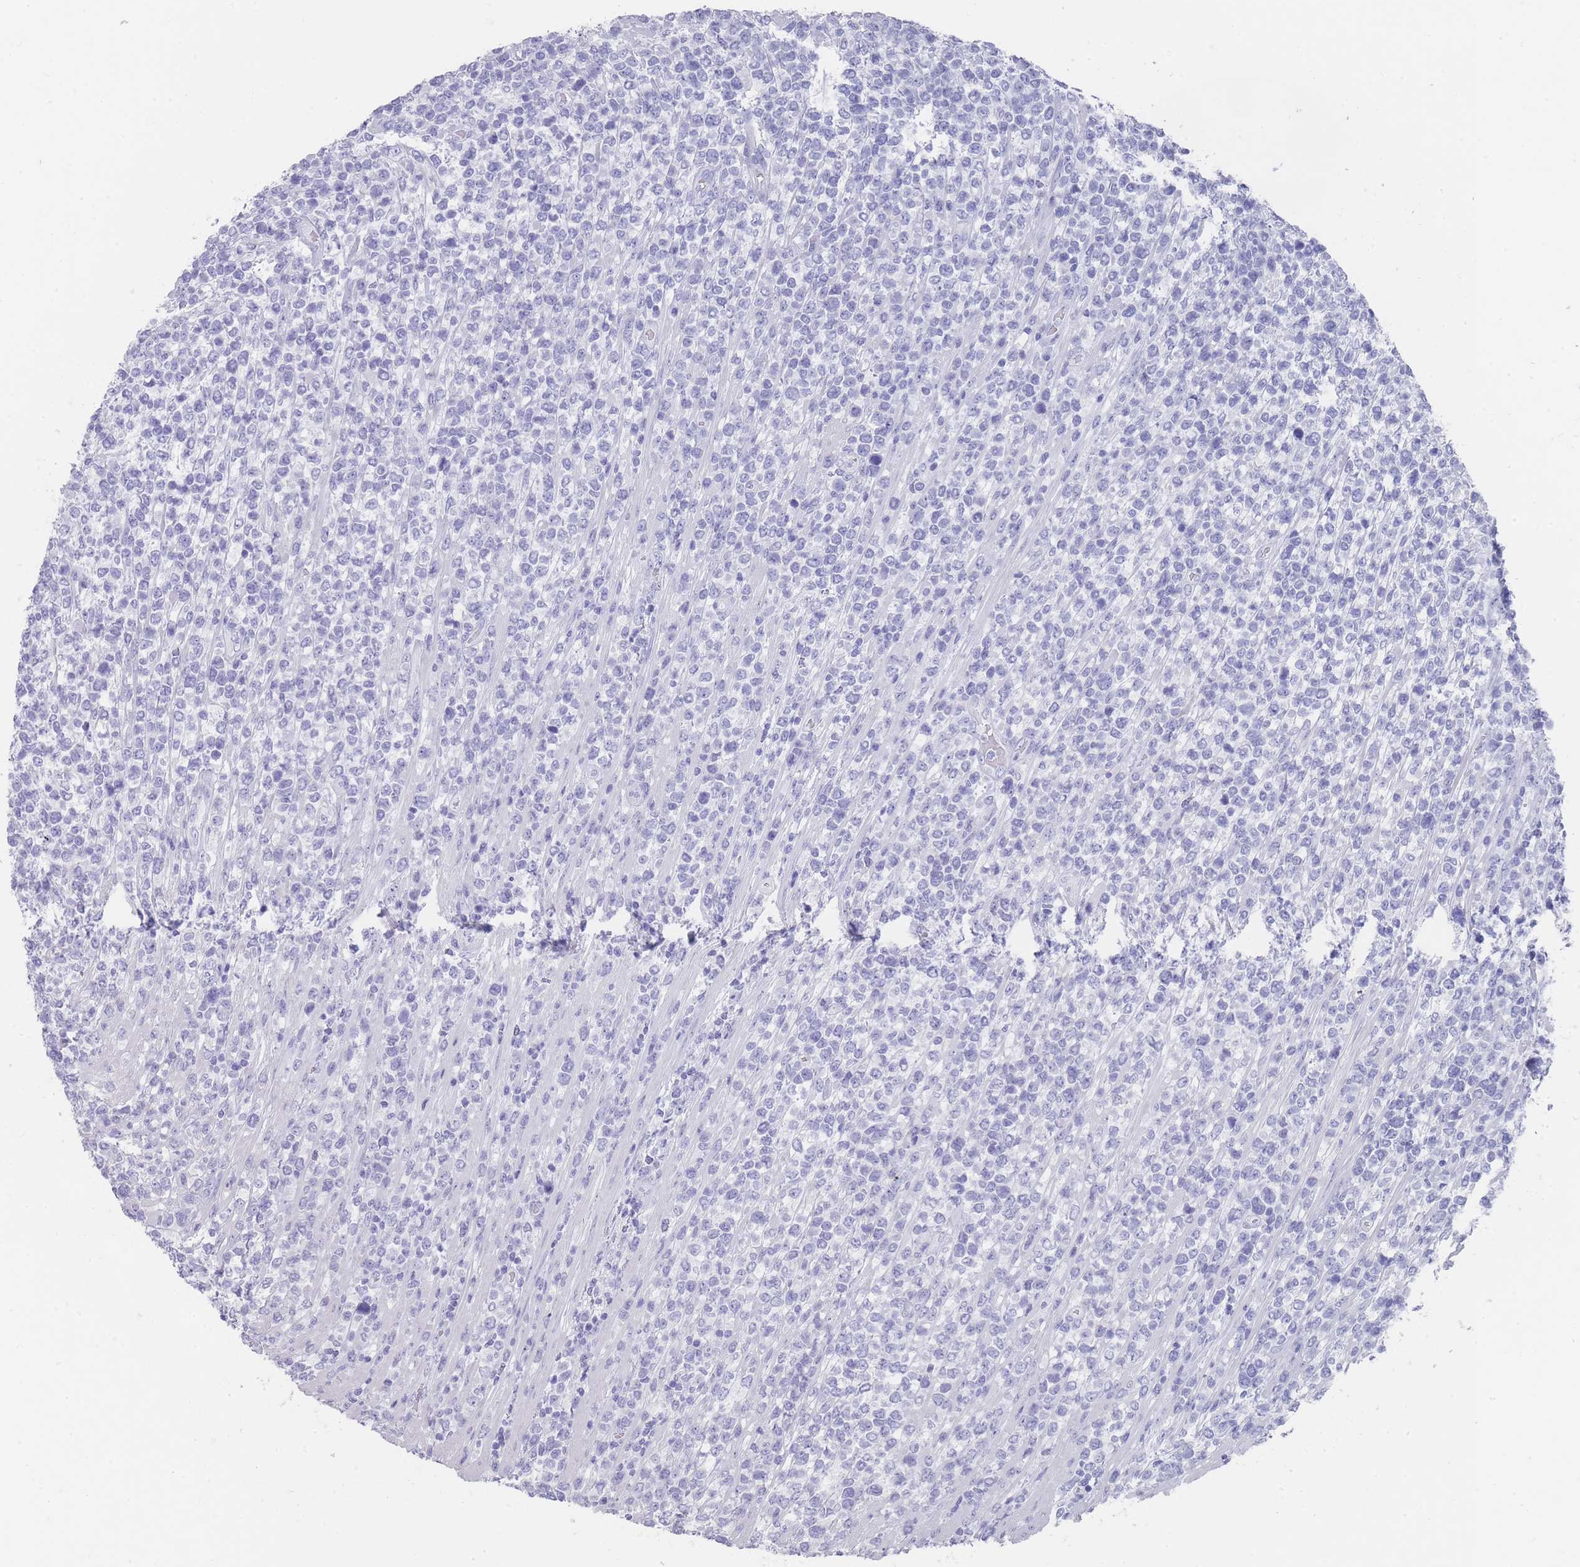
{"staining": {"intensity": "negative", "quantity": "none", "location": "none"}, "tissue": "lymphoma", "cell_type": "Tumor cells", "image_type": "cancer", "snomed": [{"axis": "morphology", "description": "Malignant lymphoma, non-Hodgkin's type, High grade"}, {"axis": "topography", "description": "Soft tissue"}], "caption": "A photomicrograph of malignant lymphoma, non-Hodgkin's type (high-grade) stained for a protein reveals no brown staining in tumor cells. (Brightfield microscopy of DAB (3,3'-diaminobenzidine) immunohistochemistry (IHC) at high magnification).", "gene": "RAB2B", "patient": {"sex": "female", "age": 56}}